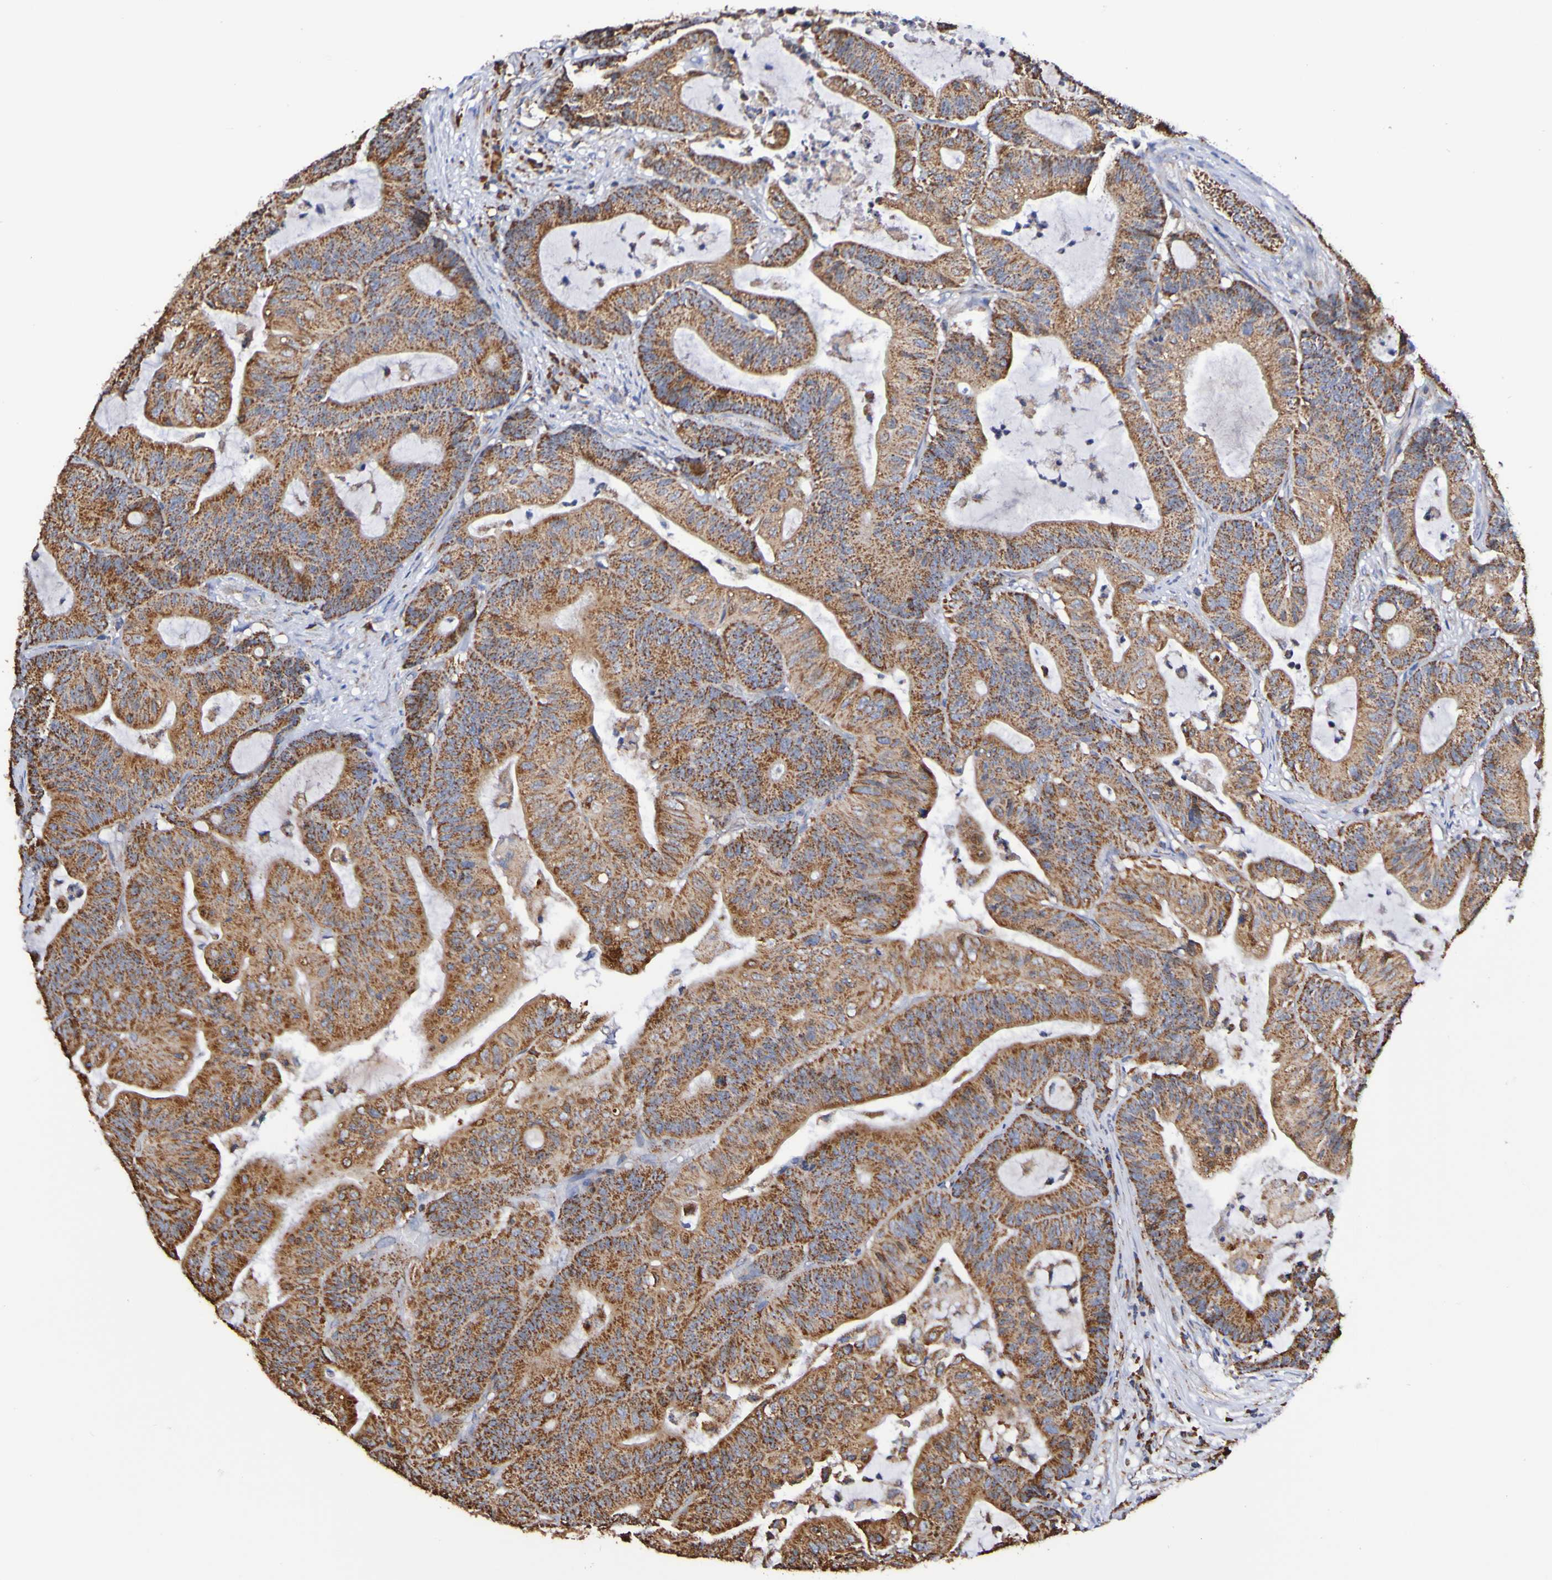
{"staining": {"intensity": "strong", "quantity": ">75%", "location": "cytoplasmic/membranous"}, "tissue": "colorectal cancer", "cell_type": "Tumor cells", "image_type": "cancer", "snomed": [{"axis": "morphology", "description": "Adenocarcinoma, NOS"}, {"axis": "topography", "description": "Colon"}], "caption": "This photomicrograph displays IHC staining of adenocarcinoma (colorectal), with high strong cytoplasmic/membranous positivity in approximately >75% of tumor cells.", "gene": "IL18R1", "patient": {"sex": "female", "age": 84}}